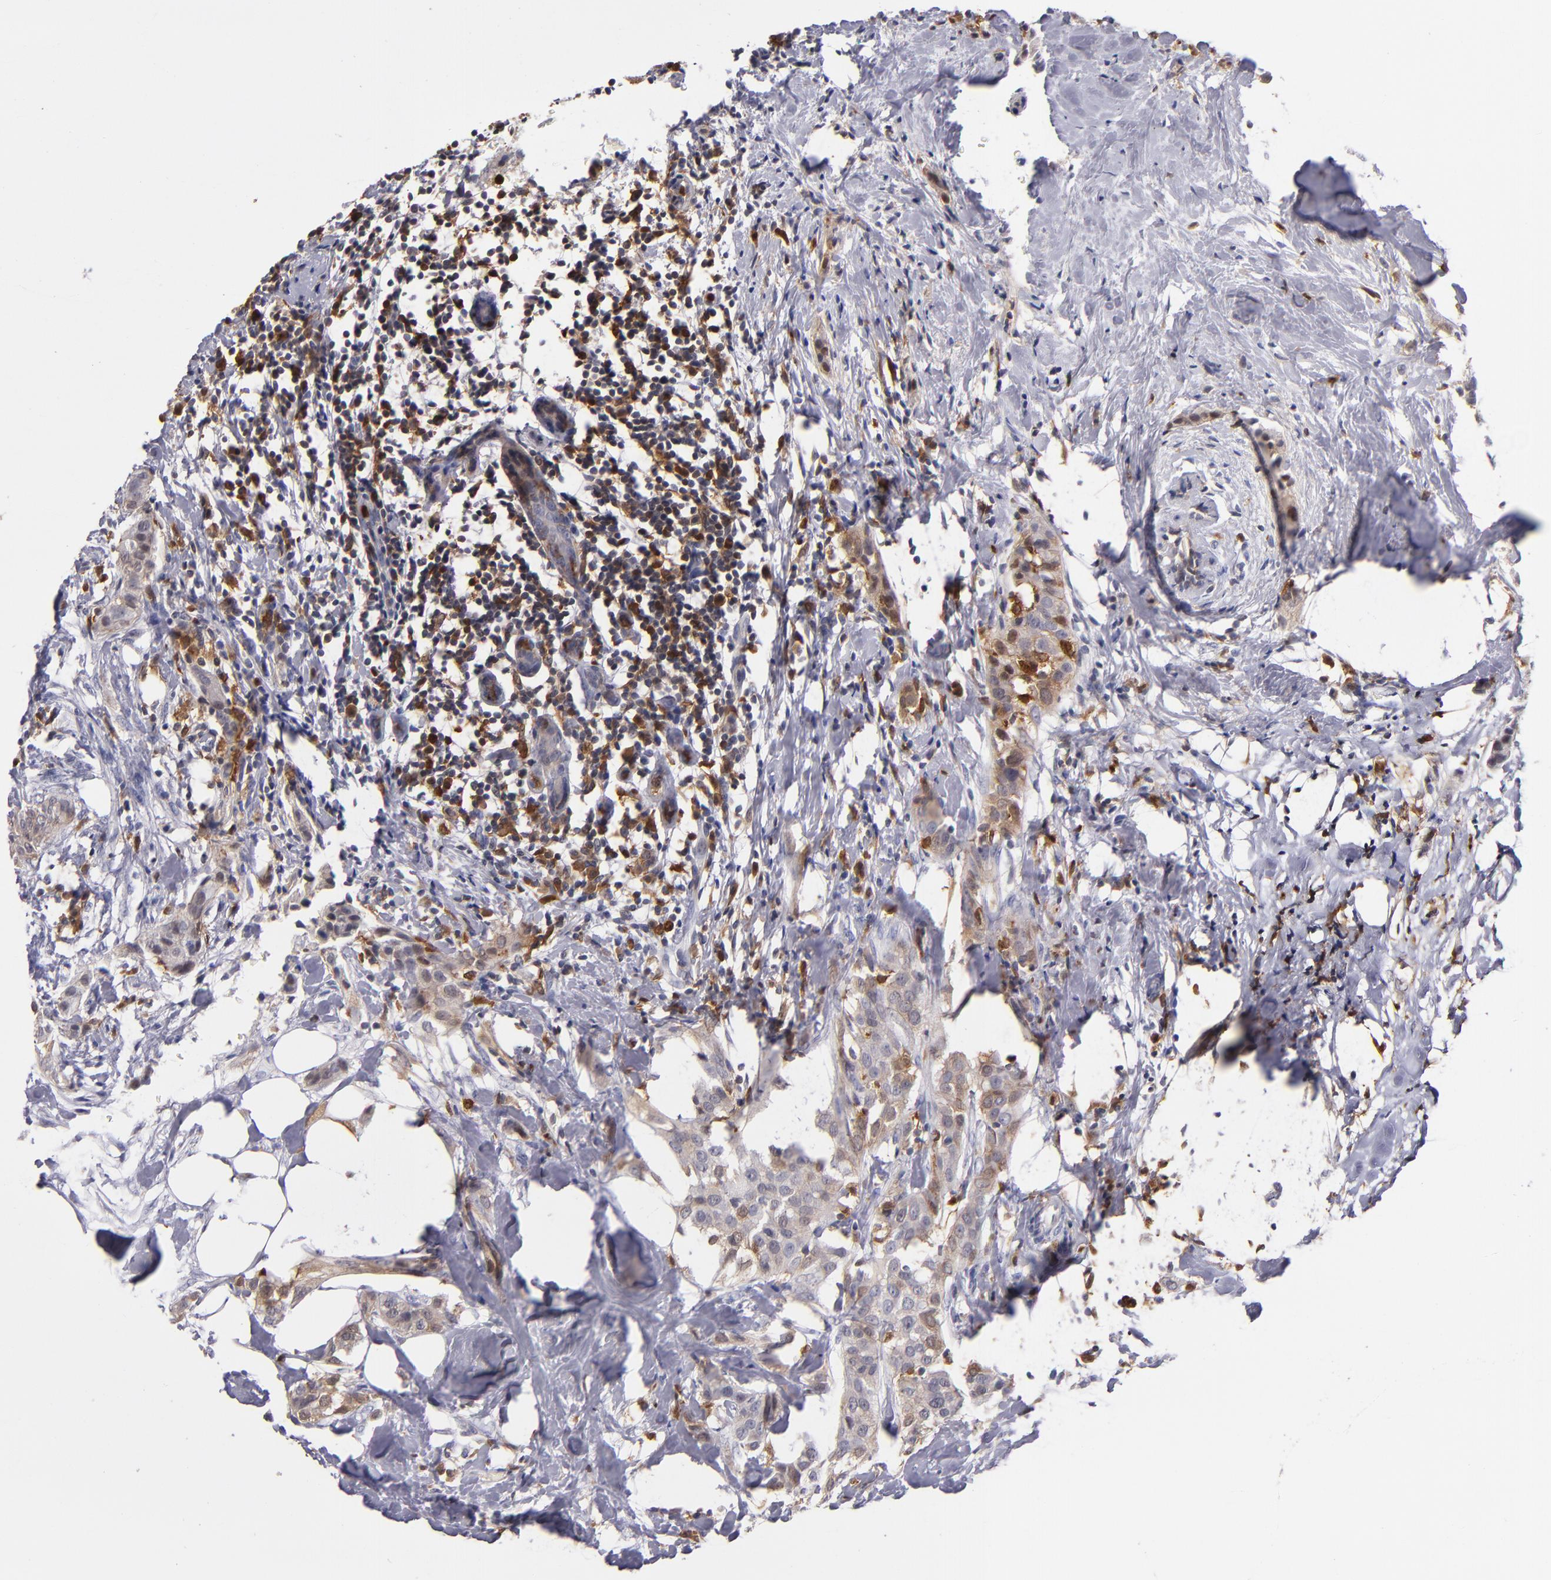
{"staining": {"intensity": "moderate", "quantity": ">75%", "location": "cytoplasmic/membranous"}, "tissue": "breast cancer", "cell_type": "Tumor cells", "image_type": "cancer", "snomed": [{"axis": "morphology", "description": "Duct carcinoma"}, {"axis": "topography", "description": "Breast"}], "caption": "This micrograph shows immunohistochemistry staining of breast infiltrating ductal carcinoma, with medium moderate cytoplasmic/membranous staining in about >75% of tumor cells.", "gene": "PRKCD", "patient": {"sex": "female", "age": 45}}